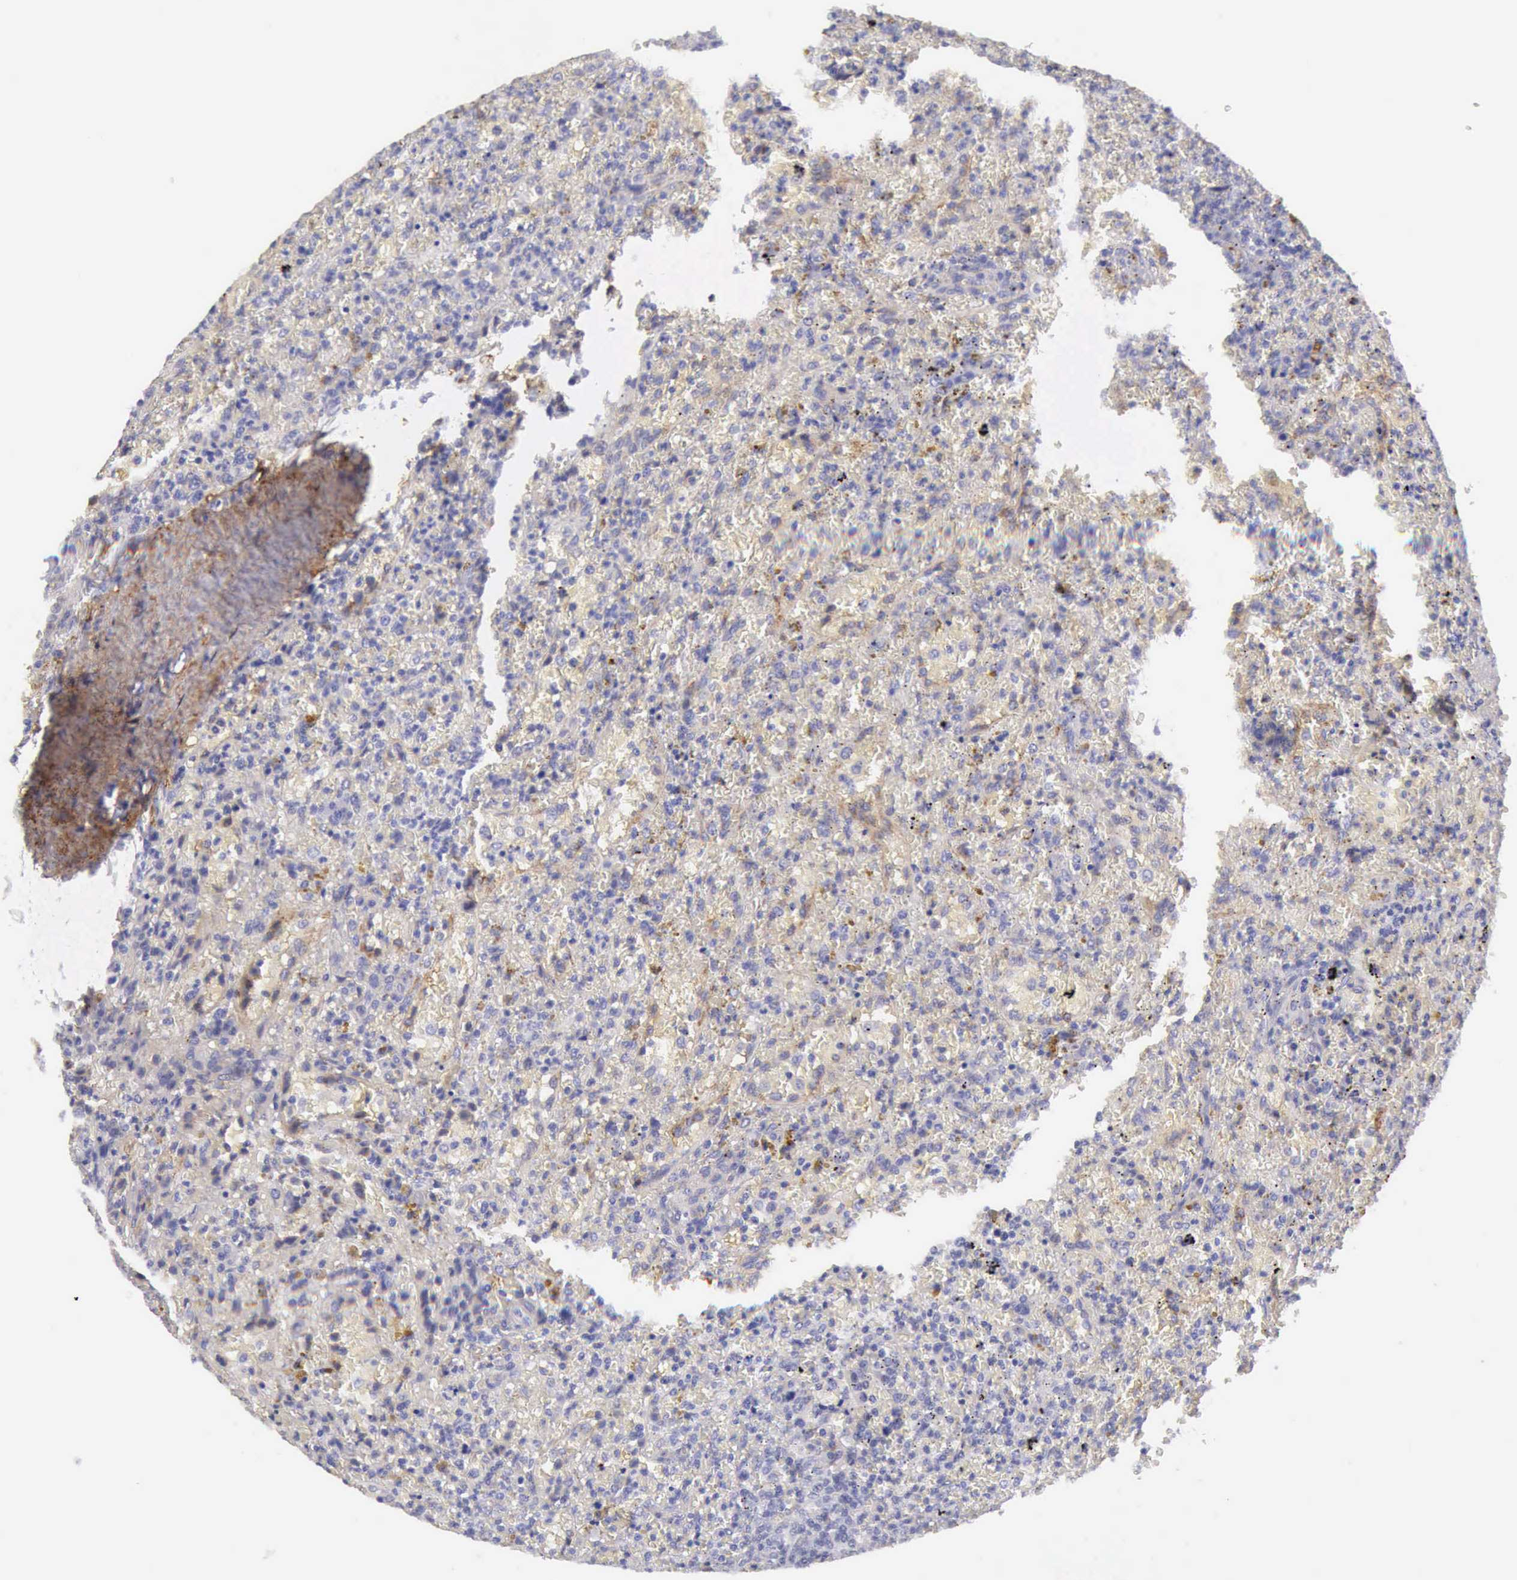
{"staining": {"intensity": "negative", "quantity": "none", "location": "none"}, "tissue": "lymphoma", "cell_type": "Tumor cells", "image_type": "cancer", "snomed": [{"axis": "morphology", "description": "Malignant lymphoma, non-Hodgkin's type, High grade"}, {"axis": "topography", "description": "Spleen"}, {"axis": "topography", "description": "Lymph node"}], "caption": "High power microscopy image of an IHC image of lymphoma, revealing no significant positivity in tumor cells.", "gene": "AOC3", "patient": {"sex": "female", "age": 70}}